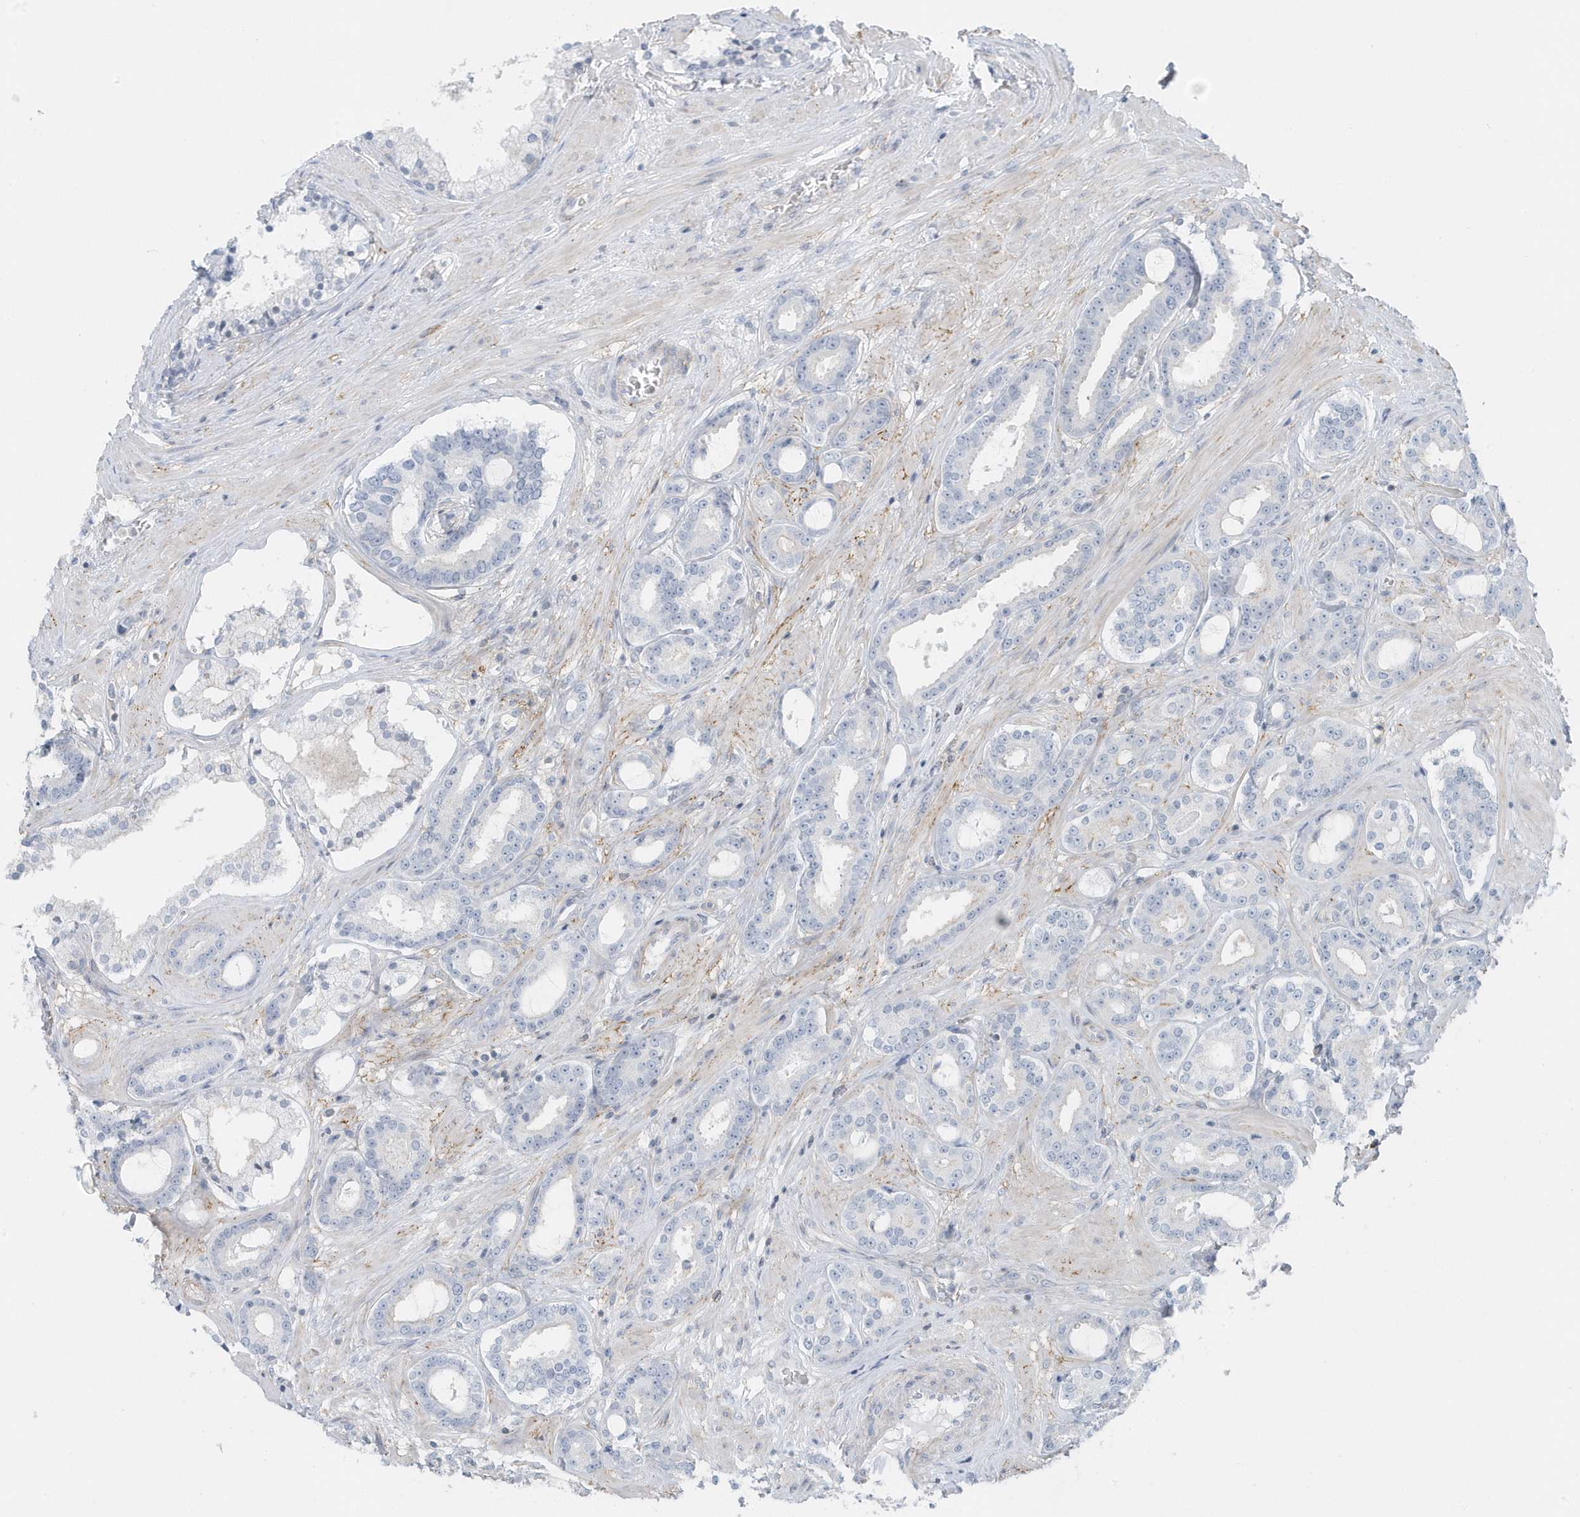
{"staining": {"intensity": "negative", "quantity": "none", "location": "none"}, "tissue": "prostate cancer", "cell_type": "Tumor cells", "image_type": "cancer", "snomed": [{"axis": "morphology", "description": "Adenocarcinoma, High grade"}, {"axis": "topography", "description": "Prostate"}], "caption": "Immunohistochemistry (IHC) of human prostate cancer (high-grade adenocarcinoma) displays no staining in tumor cells.", "gene": "CACNB2", "patient": {"sex": "male", "age": 58}}